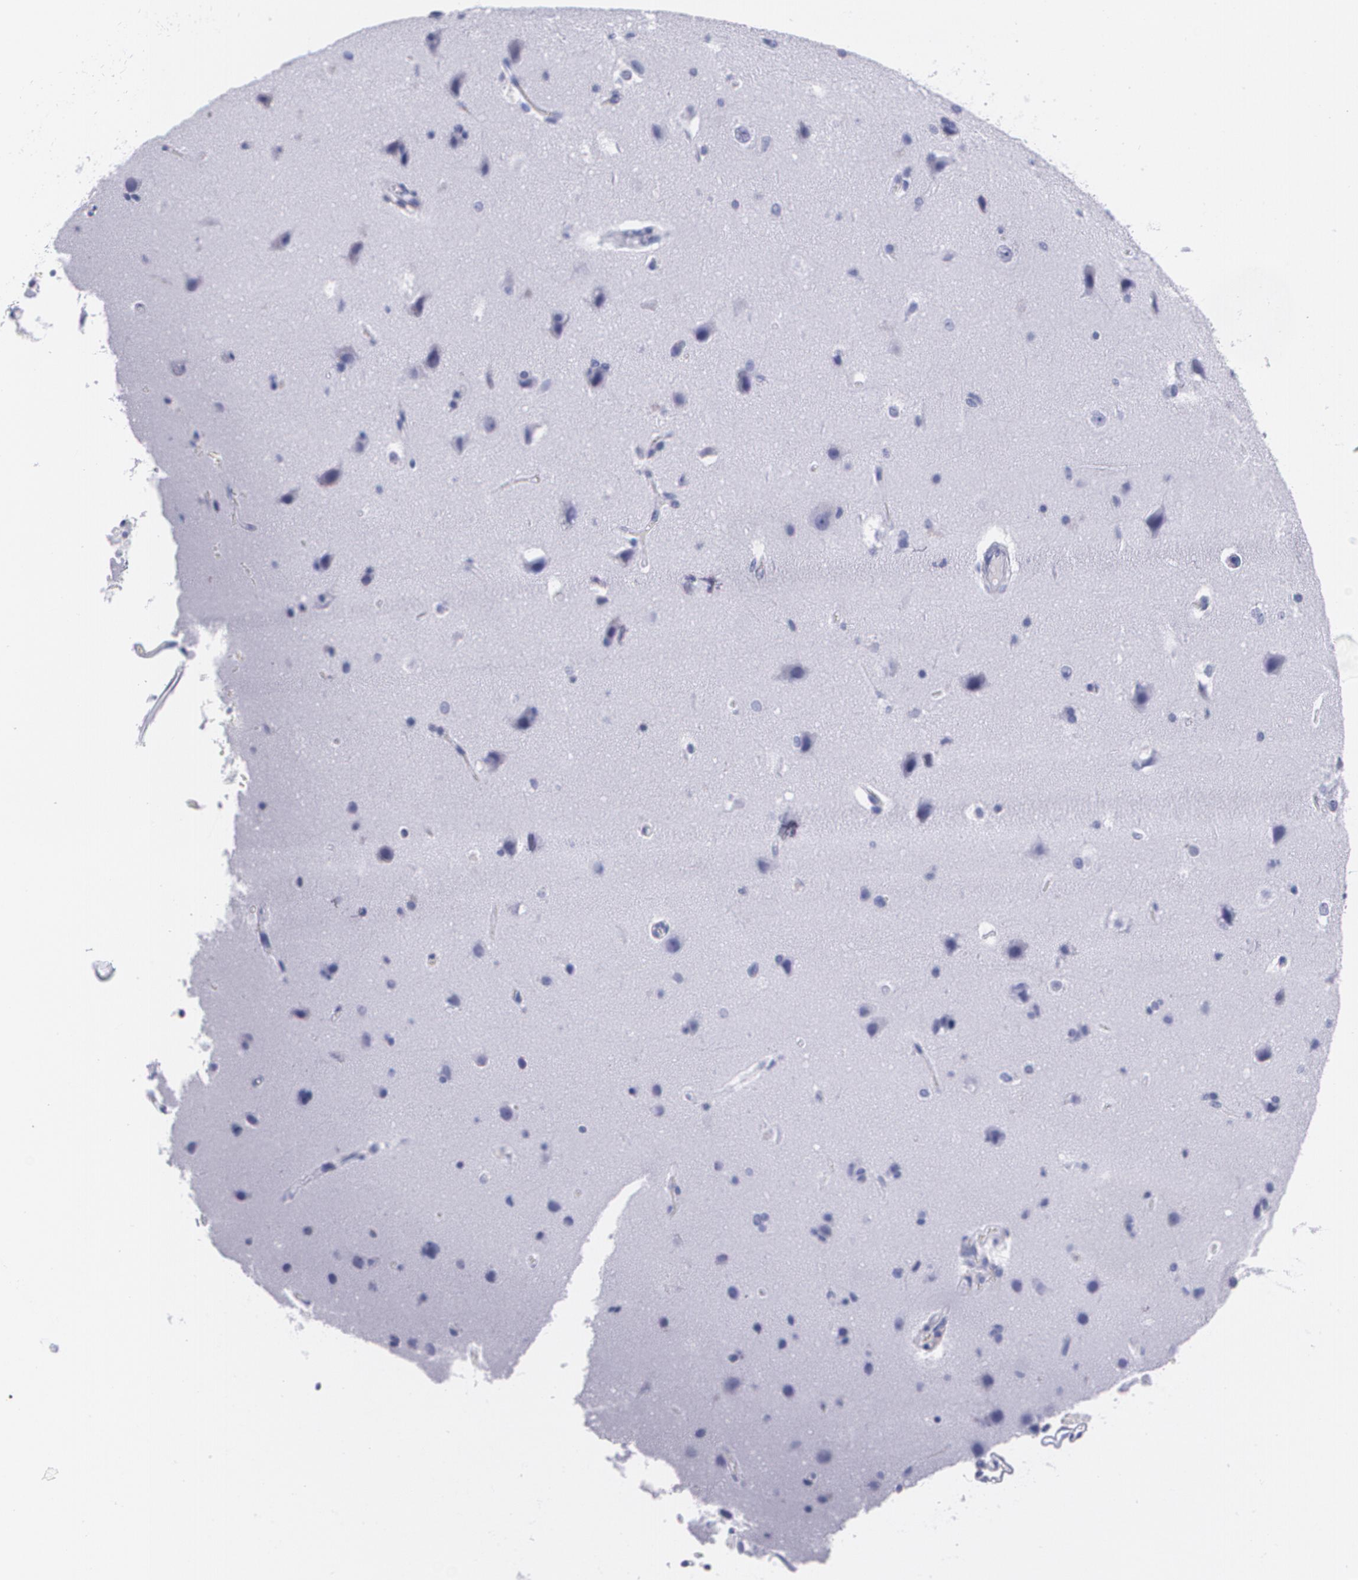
{"staining": {"intensity": "negative", "quantity": "none", "location": "none"}, "tissue": "cerebral cortex", "cell_type": "Endothelial cells", "image_type": "normal", "snomed": [{"axis": "morphology", "description": "Normal tissue, NOS"}, {"axis": "topography", "description": "Cerebral cortex"}], "caption": "A high-resolution image shows immunohistochemistry (IHC) staining of normal cerebral cortex, which demonstrates no significant expression in endothelial cells.", "gene": "TP53", "patient": {"sex": "female", "age": 45}}